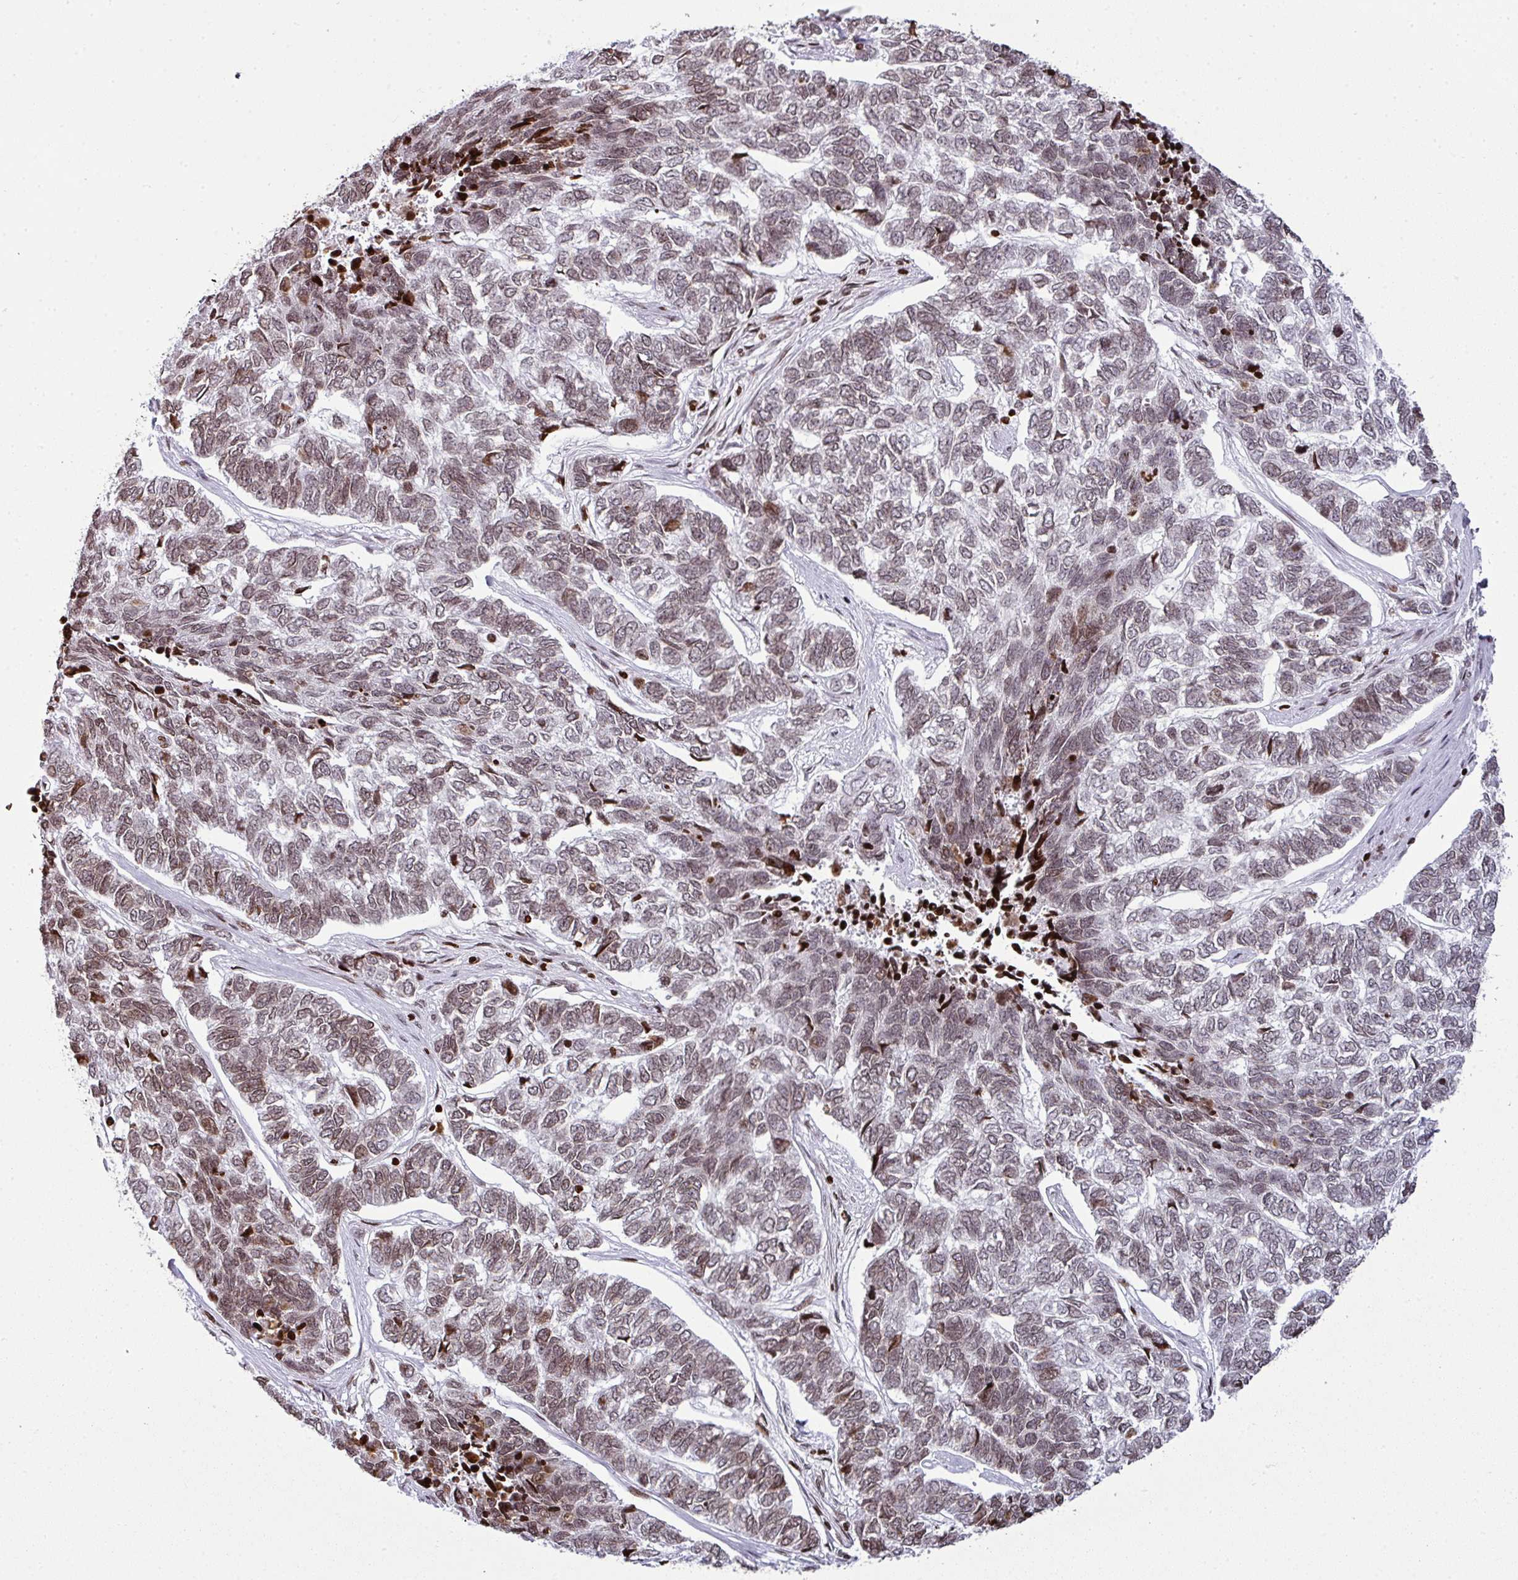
{"staining": {"intensity": "moderate", "quantity": ">75%", "location": "nuclear"}, "tissue": "skin cancer", "cell_type": "Tumor cells", "image_type": "cancer", "snomed": [{"axis": "morphology", "description": "Basal cell carcinoma"}, {"axis": "topography", "description": "Skin"}], "caption": "Immunohistochemistry (IHC) histopathology image of human skin cancer (basal cell carcinoma) stained for a protein (brown), which displays medium levels of moderate nuclear positivity in approximately >75% of tumor cells.", "gene": "RASL11A", "patient": {"sex": "female", "age": 65}}